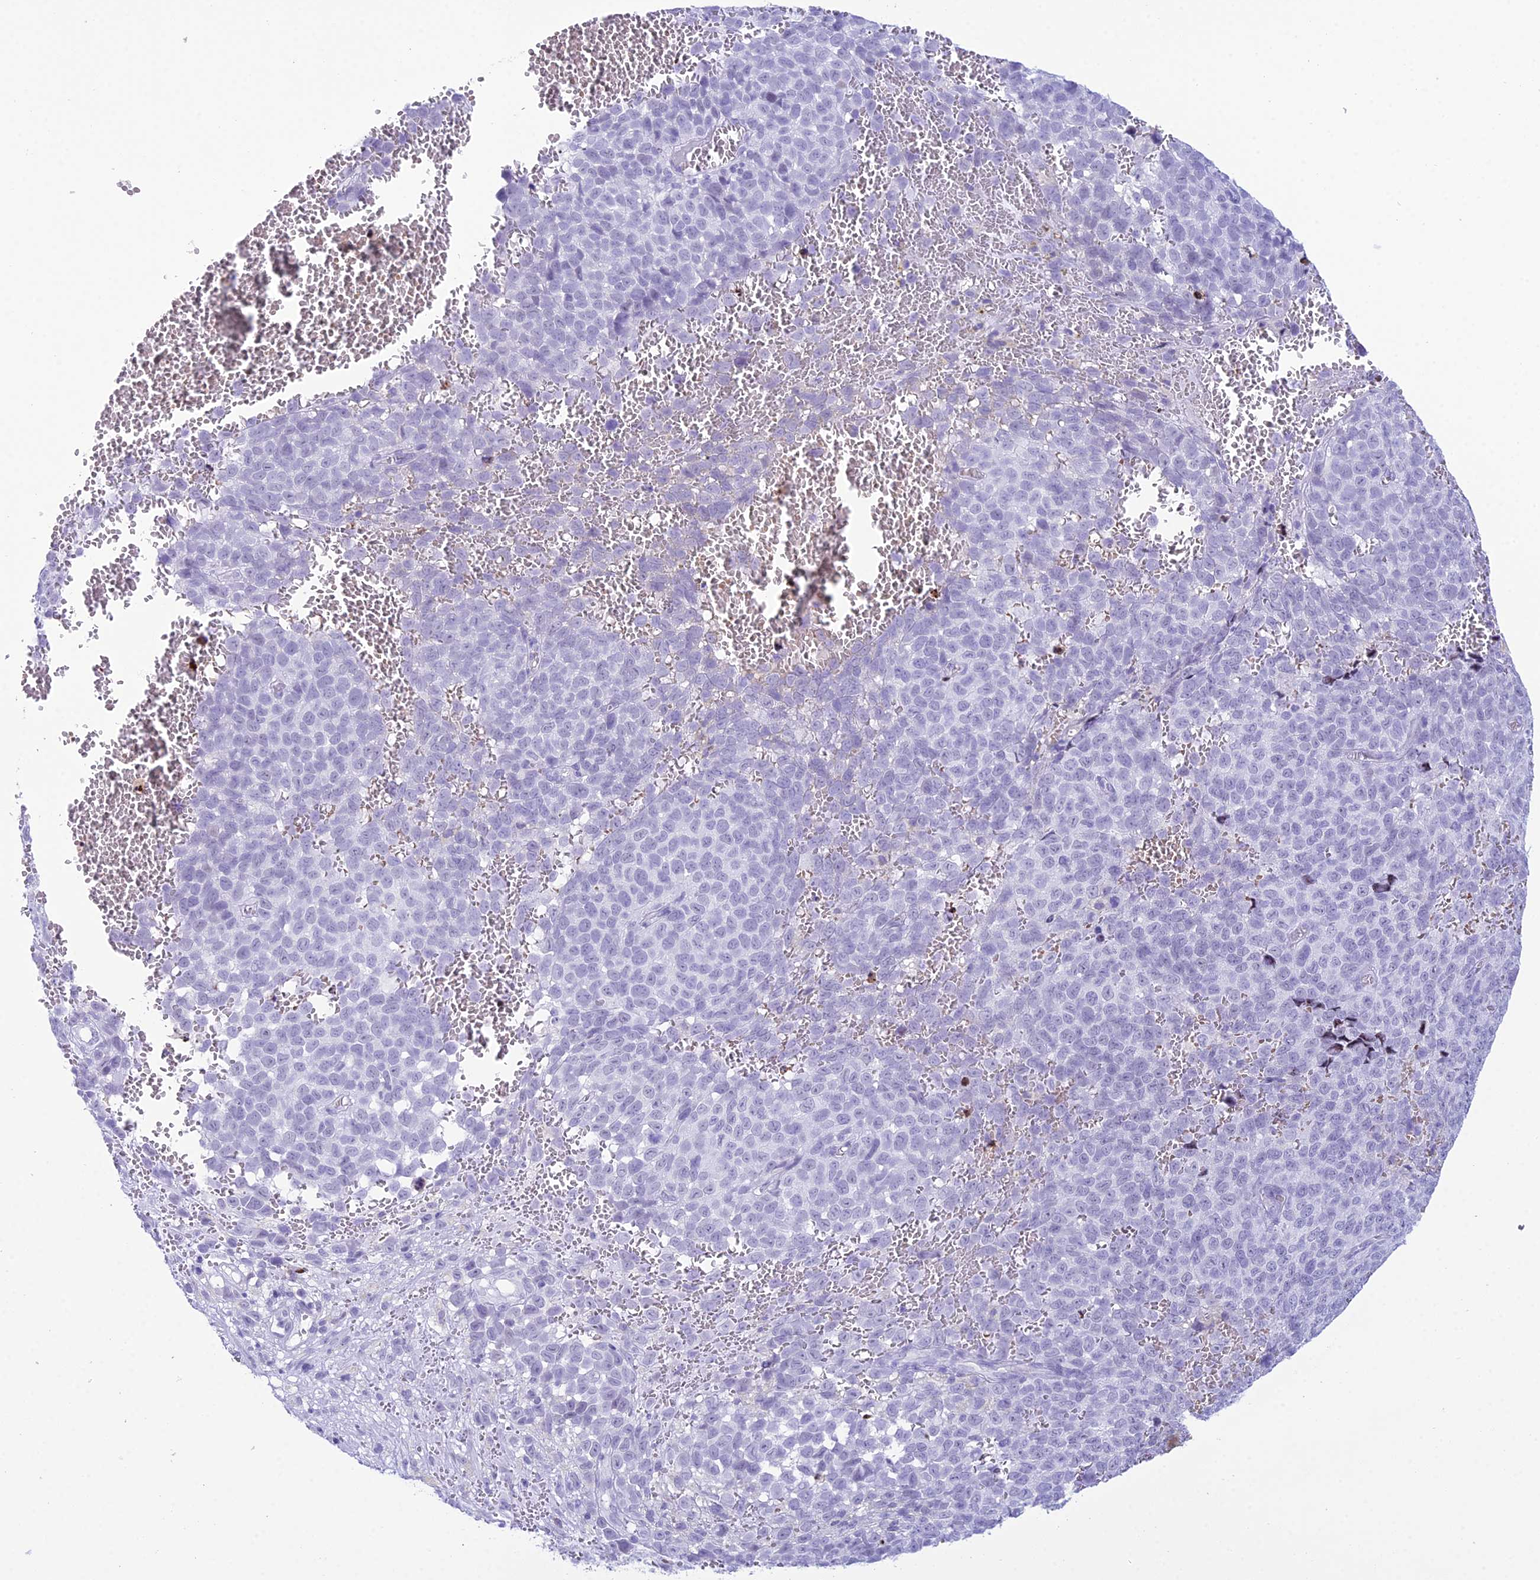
{"staining": {"intensity": "negative", "quantity": "none", "location": "none"}, "tissue": "melanoma", "cell_type": "Tumor cells", "image_type": "cancer", "snomed": [{"axis": "morphology", "description": "Malignant melanoma, NOS"}, {"axis": "topography", "description": "Nose, NOS"}], "caption": "This is an immunohistochemistry (IHC) photomicrograph of human malignant melanoma. There is no staining in tumor cells.", "gene": "RNPS1", "patient": {"sex": "female", "age": 48}}